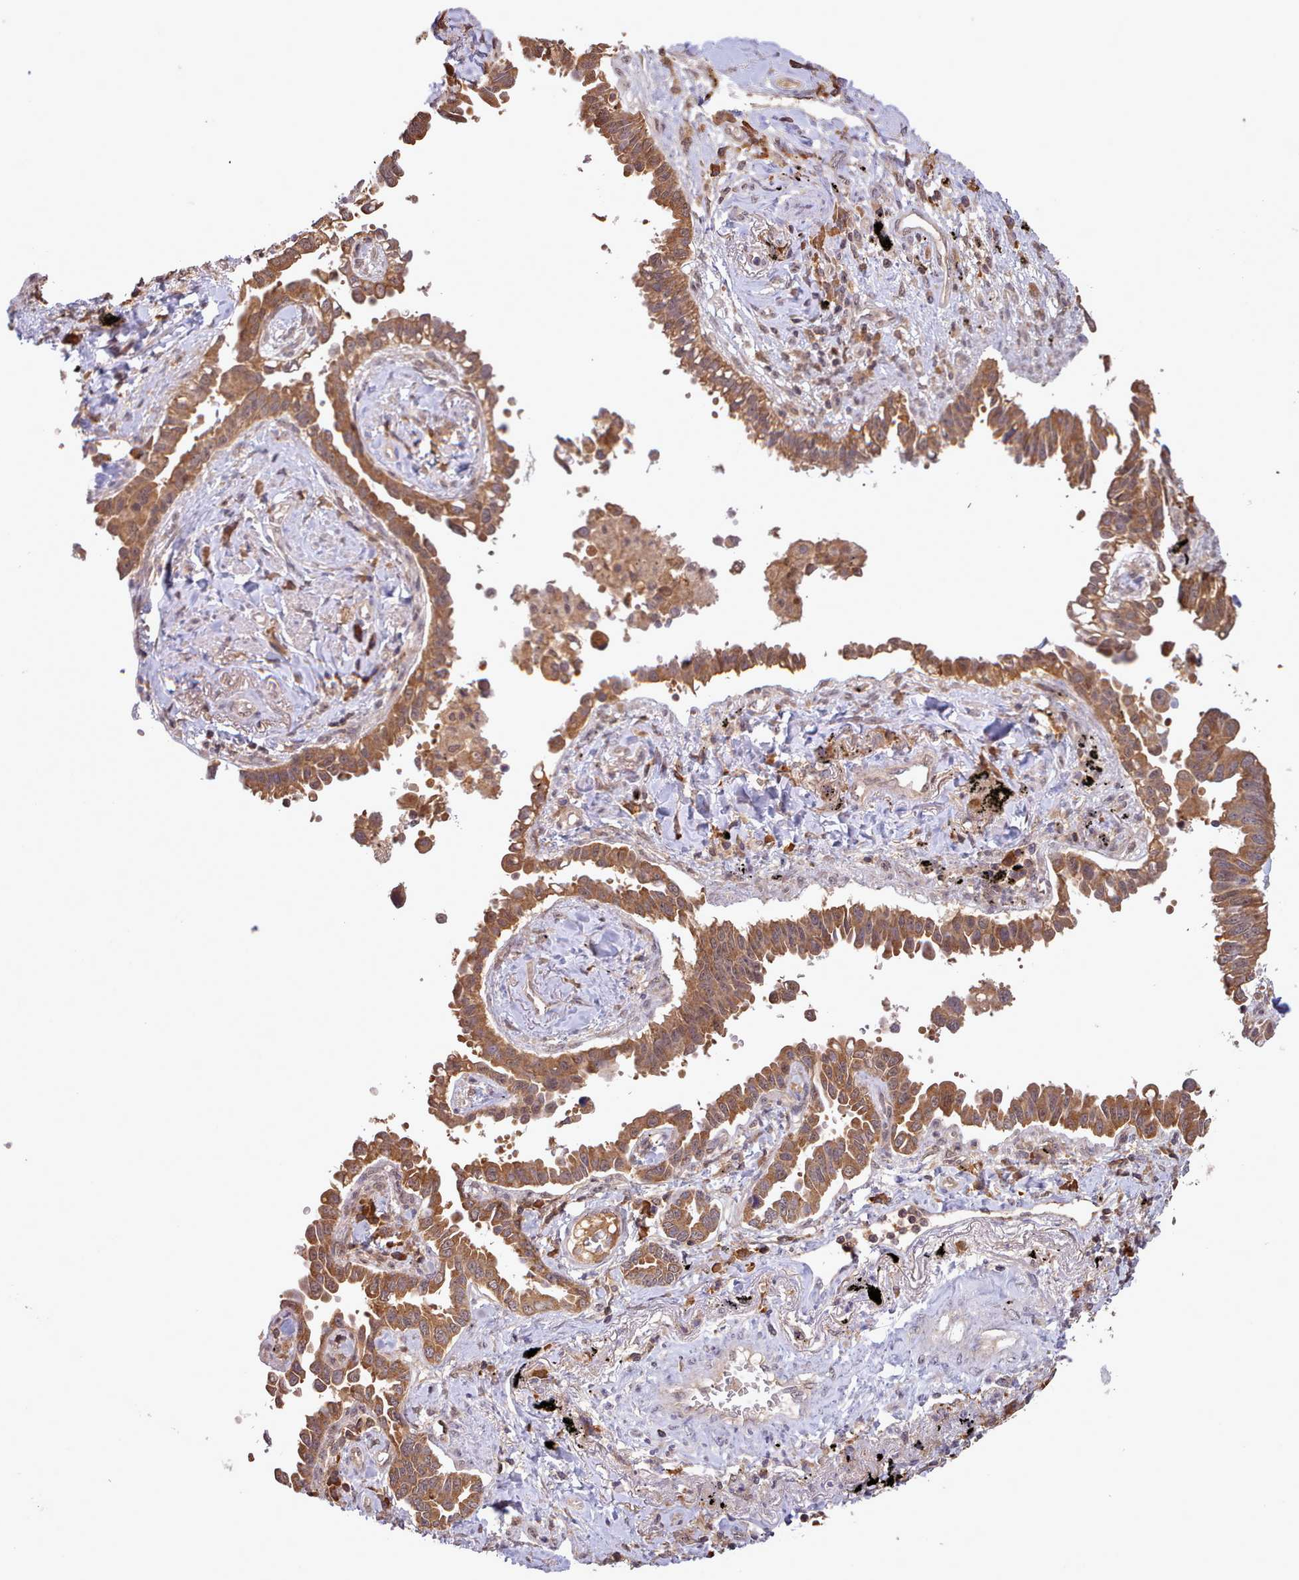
{"staining": {"intensity": "moderate", "quantity": ">75%", "location": "cytoplasmic/membranous"}, "tissue": "lung cancer", "cell_type": "Tumor cells", "image_type": "cancer", "snomed": [{"axis": "morphology", "description": "Adenocarcinoma, NOS"}, {"axis": "topography", "description": "Lung"}], "caption": "Immunohistochemical staining of human adenocarcinoma (lung) displays medium levels of moderate cytoplasmic/membranous staining in about >75% of tumor cells.", "gene": "PIP4P1", "patient": {"sex": "male", "age": 67}}